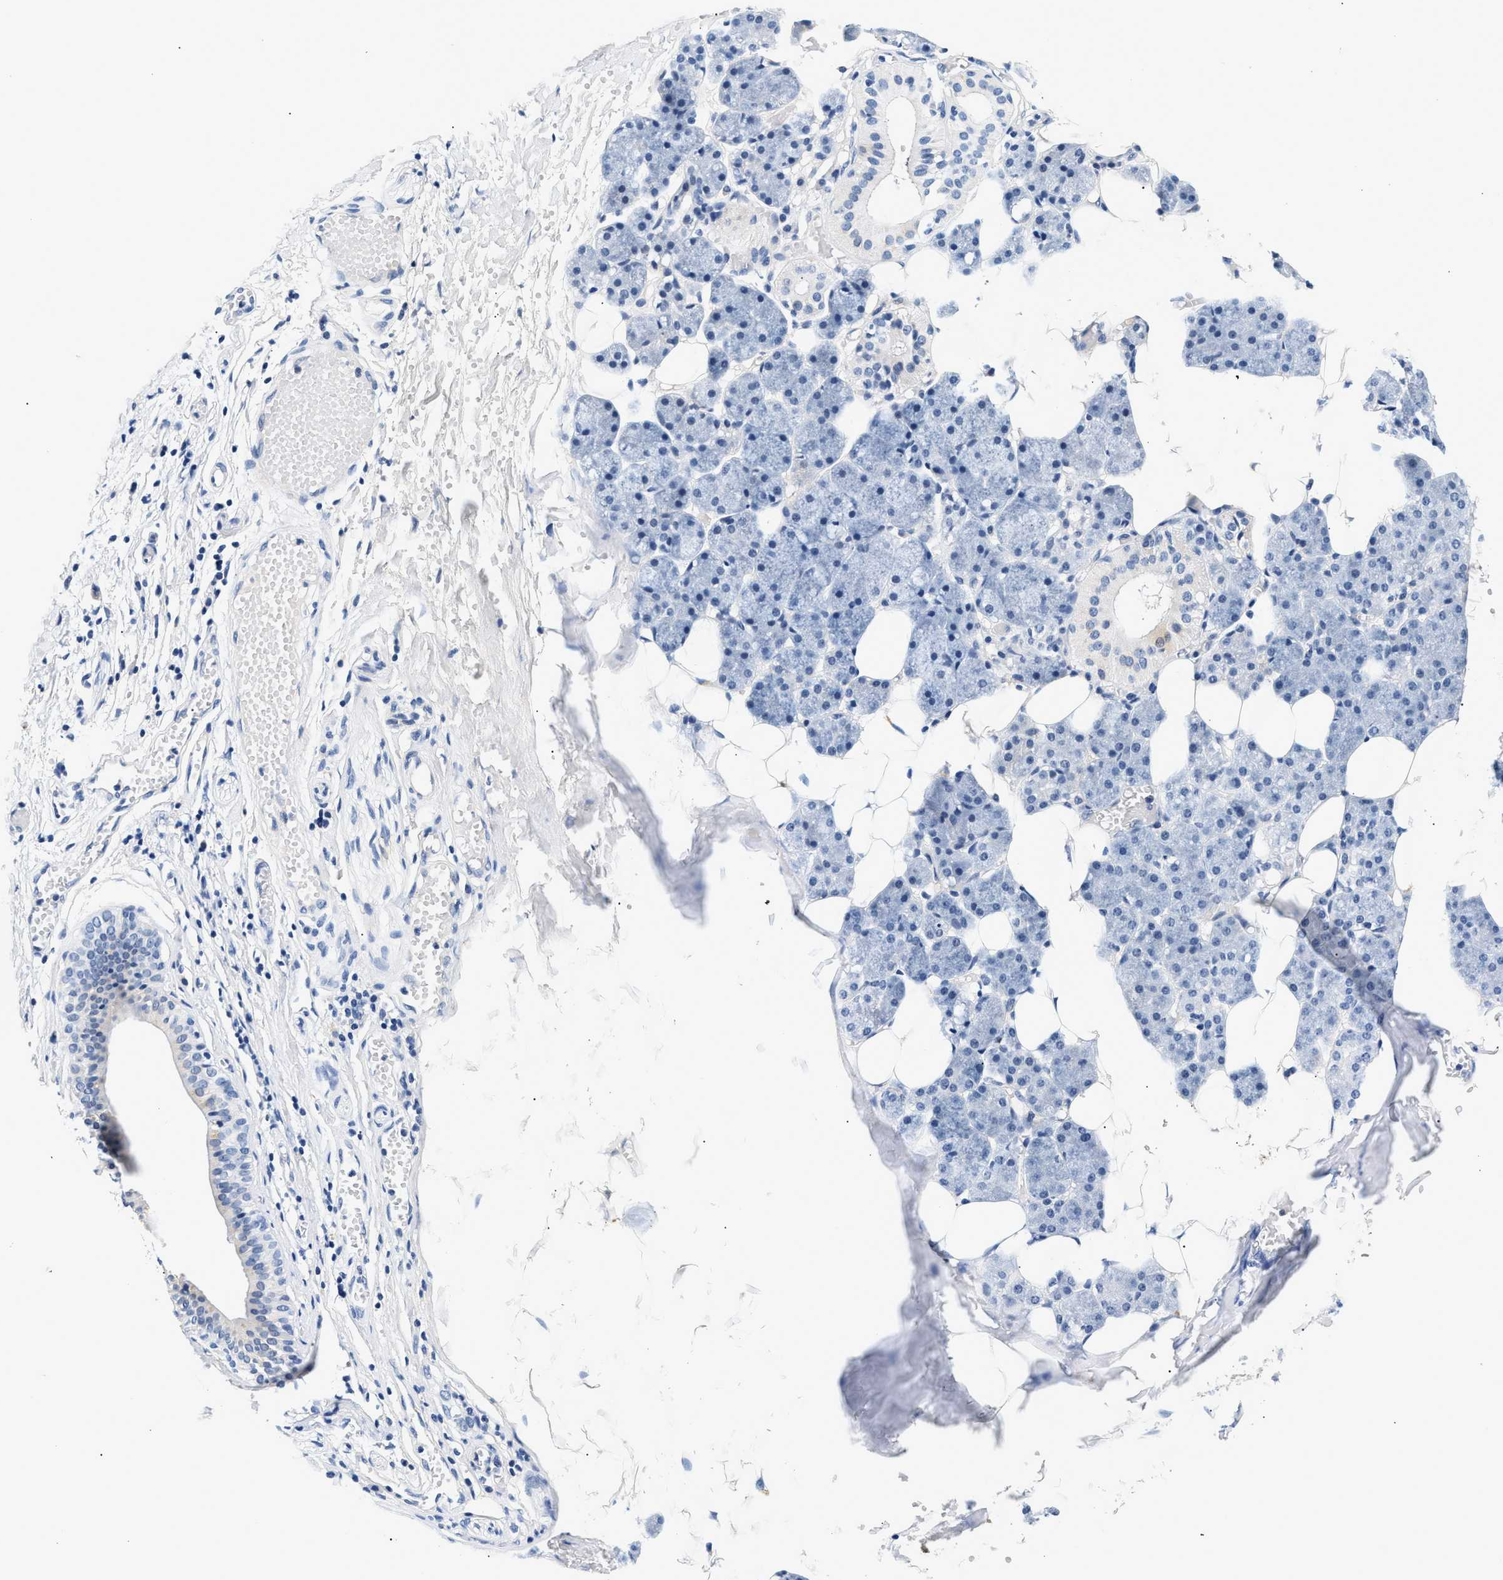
{"staining": {"intensity": "moderate", "quantity": "<25%", "location": "cytoplasmic/membranous"}, "tissue": "salivary gland", "cell_type": "Glandular cells", "image_type": "normal", "snomed": [{"axis": "morphology", "description": "Normal tissue, NOS"}, {"axis": "topography", "description": "Salivary gland"}], "caption": "Approximately <25% of glandular cells in normal salivary gland reveal moderate cytoplasmic/membranous protein positivity as visualized by brown immunohistochemical staining.", "gene": "MED22", "patient": {"sex": "female", "age": 33}}